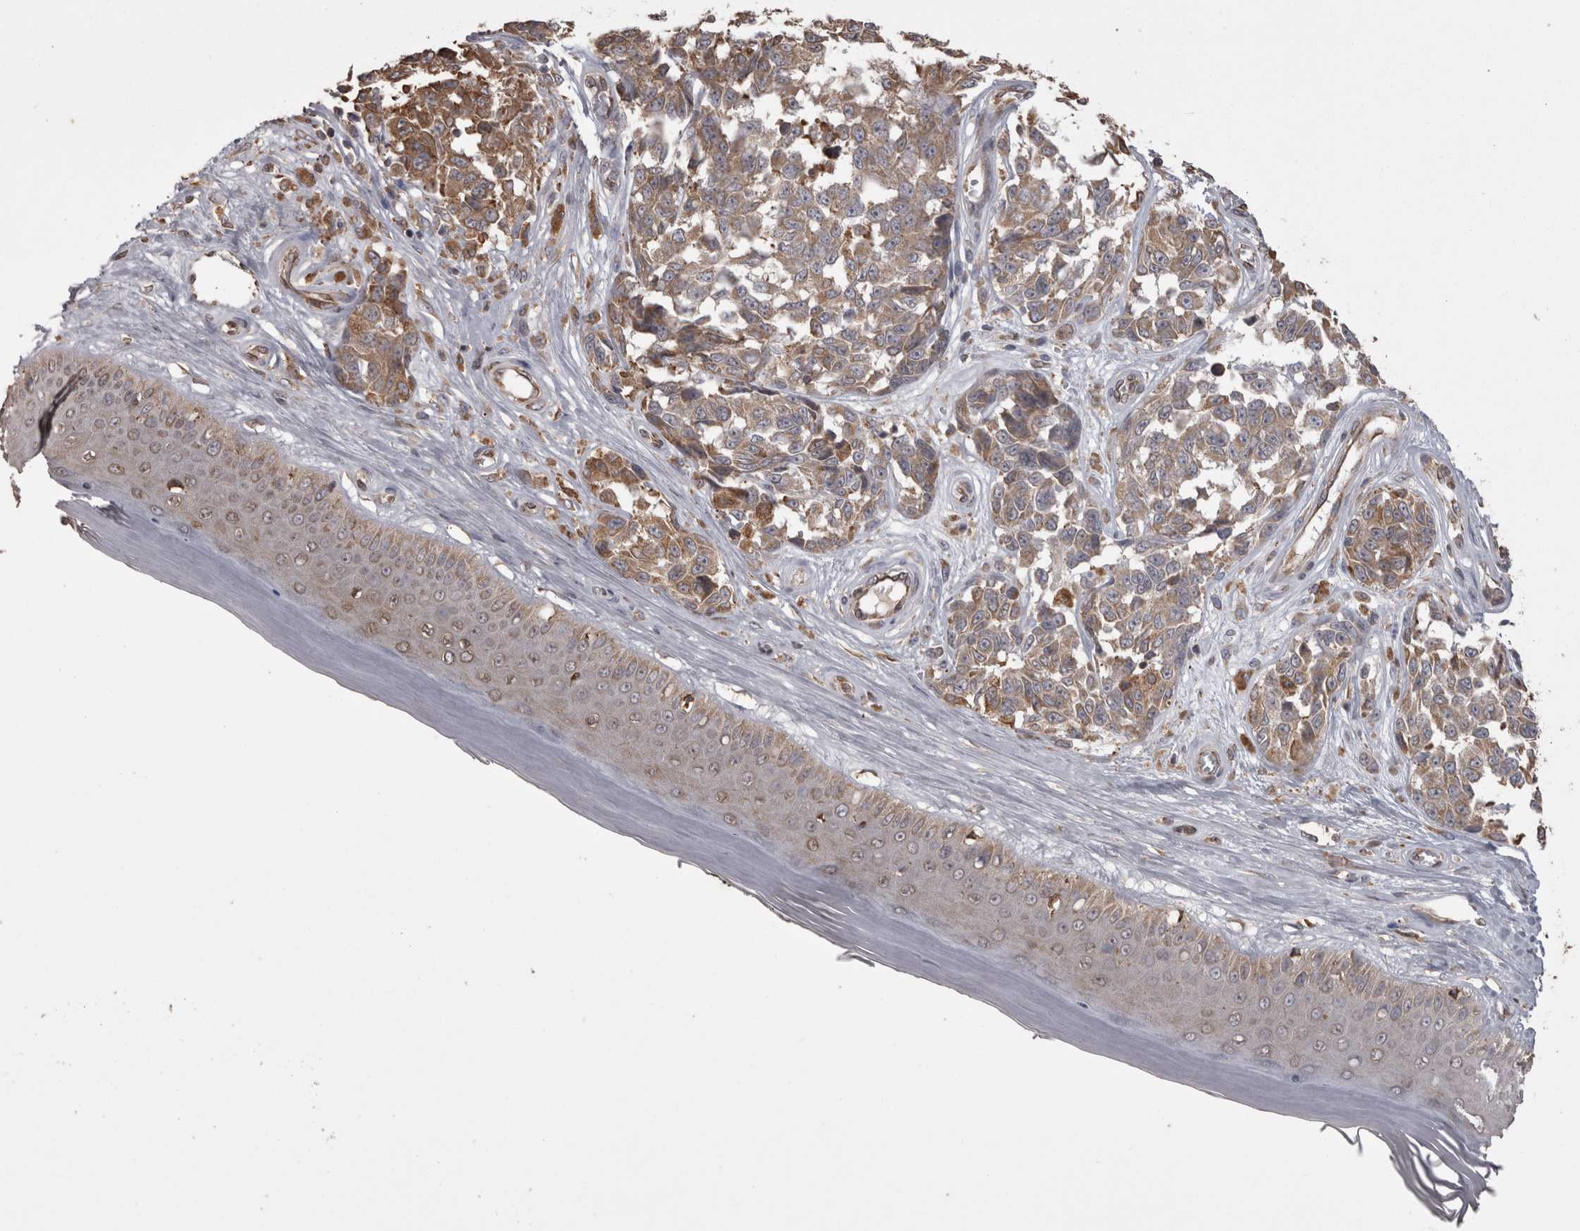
{"staining": {"intensity": "moderate", "quantity": ">75%", "location": "cytoplasmic/membranous"}, "tissue": "melanoma", "cell_type": "Tumor cells", "image_type": "cancer", "snomed": [{"axis": "morphology", "description": "Malignant melanoma, NOS"}, {"axis": "topography", "description": "Skin"}], "caption": "Brown immunohistochemical staining in human melanoma displays moderate cytoplasmic/membranous positivity in approximately >75% of tumor cells.", "gene": "PON2", "patient": {"sex": "female", "age": 64}}